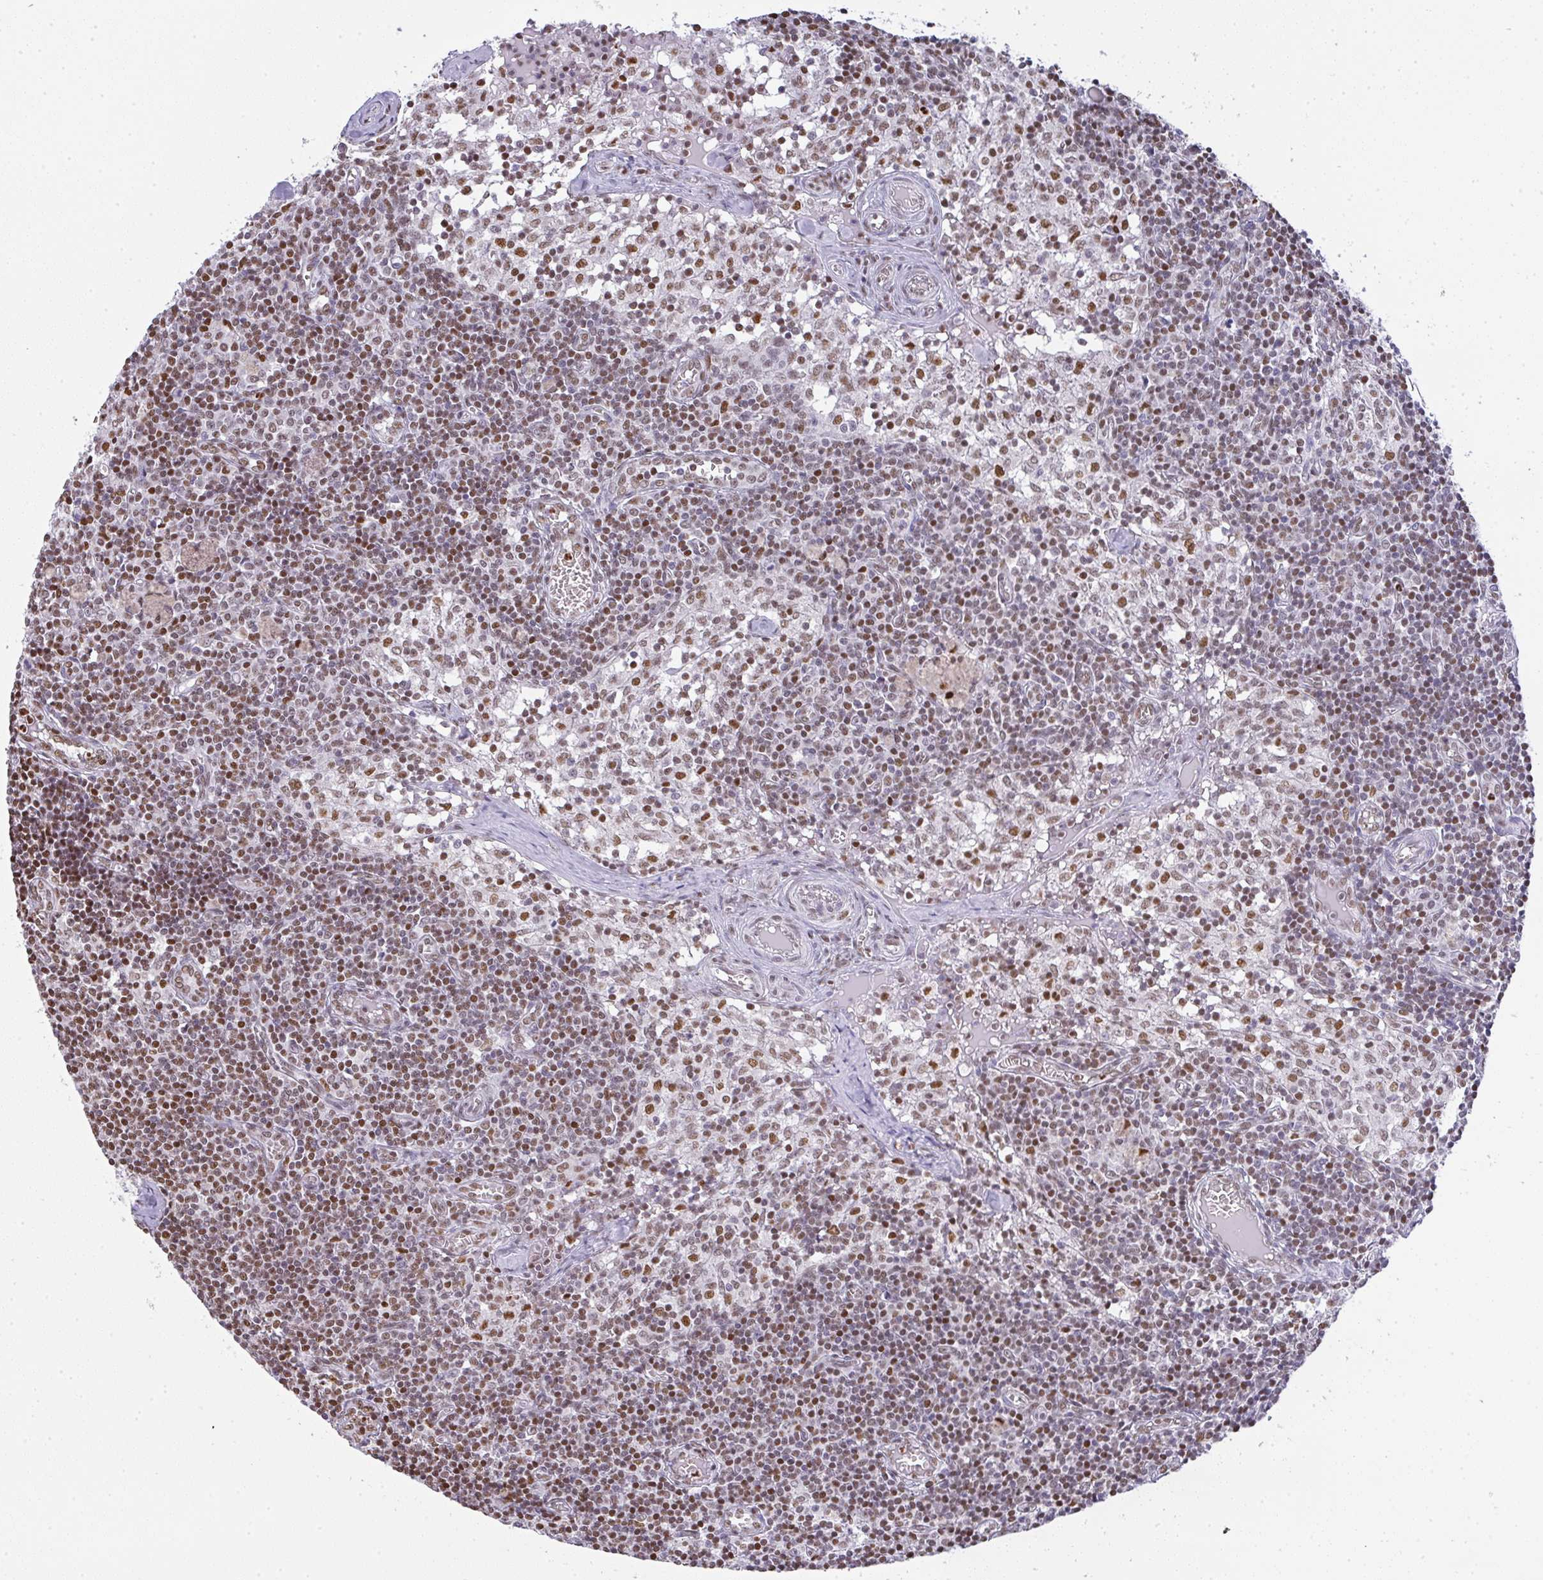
{"staining": {"intensity": "moderate", "quantity": "<25%", "location": "nuclear"}, "tissue": "lymph node", "cell_type": "Germinal center cells", "image_type": "normal", "snomed": [{"axis": "morphology", "description": "Normal tissue, NOS"}, {"axis": "topography", "description": "Lymph node"}], "caption": "Immunohistochemistry (IHC) micrograph of benign lymph node stained for a protein (brown), which exhibits low levels of moderate nuclear staining in about <25% of germinal center cells.", "gene": "BBX", "patient": {"sex": "female", "age": 31}}